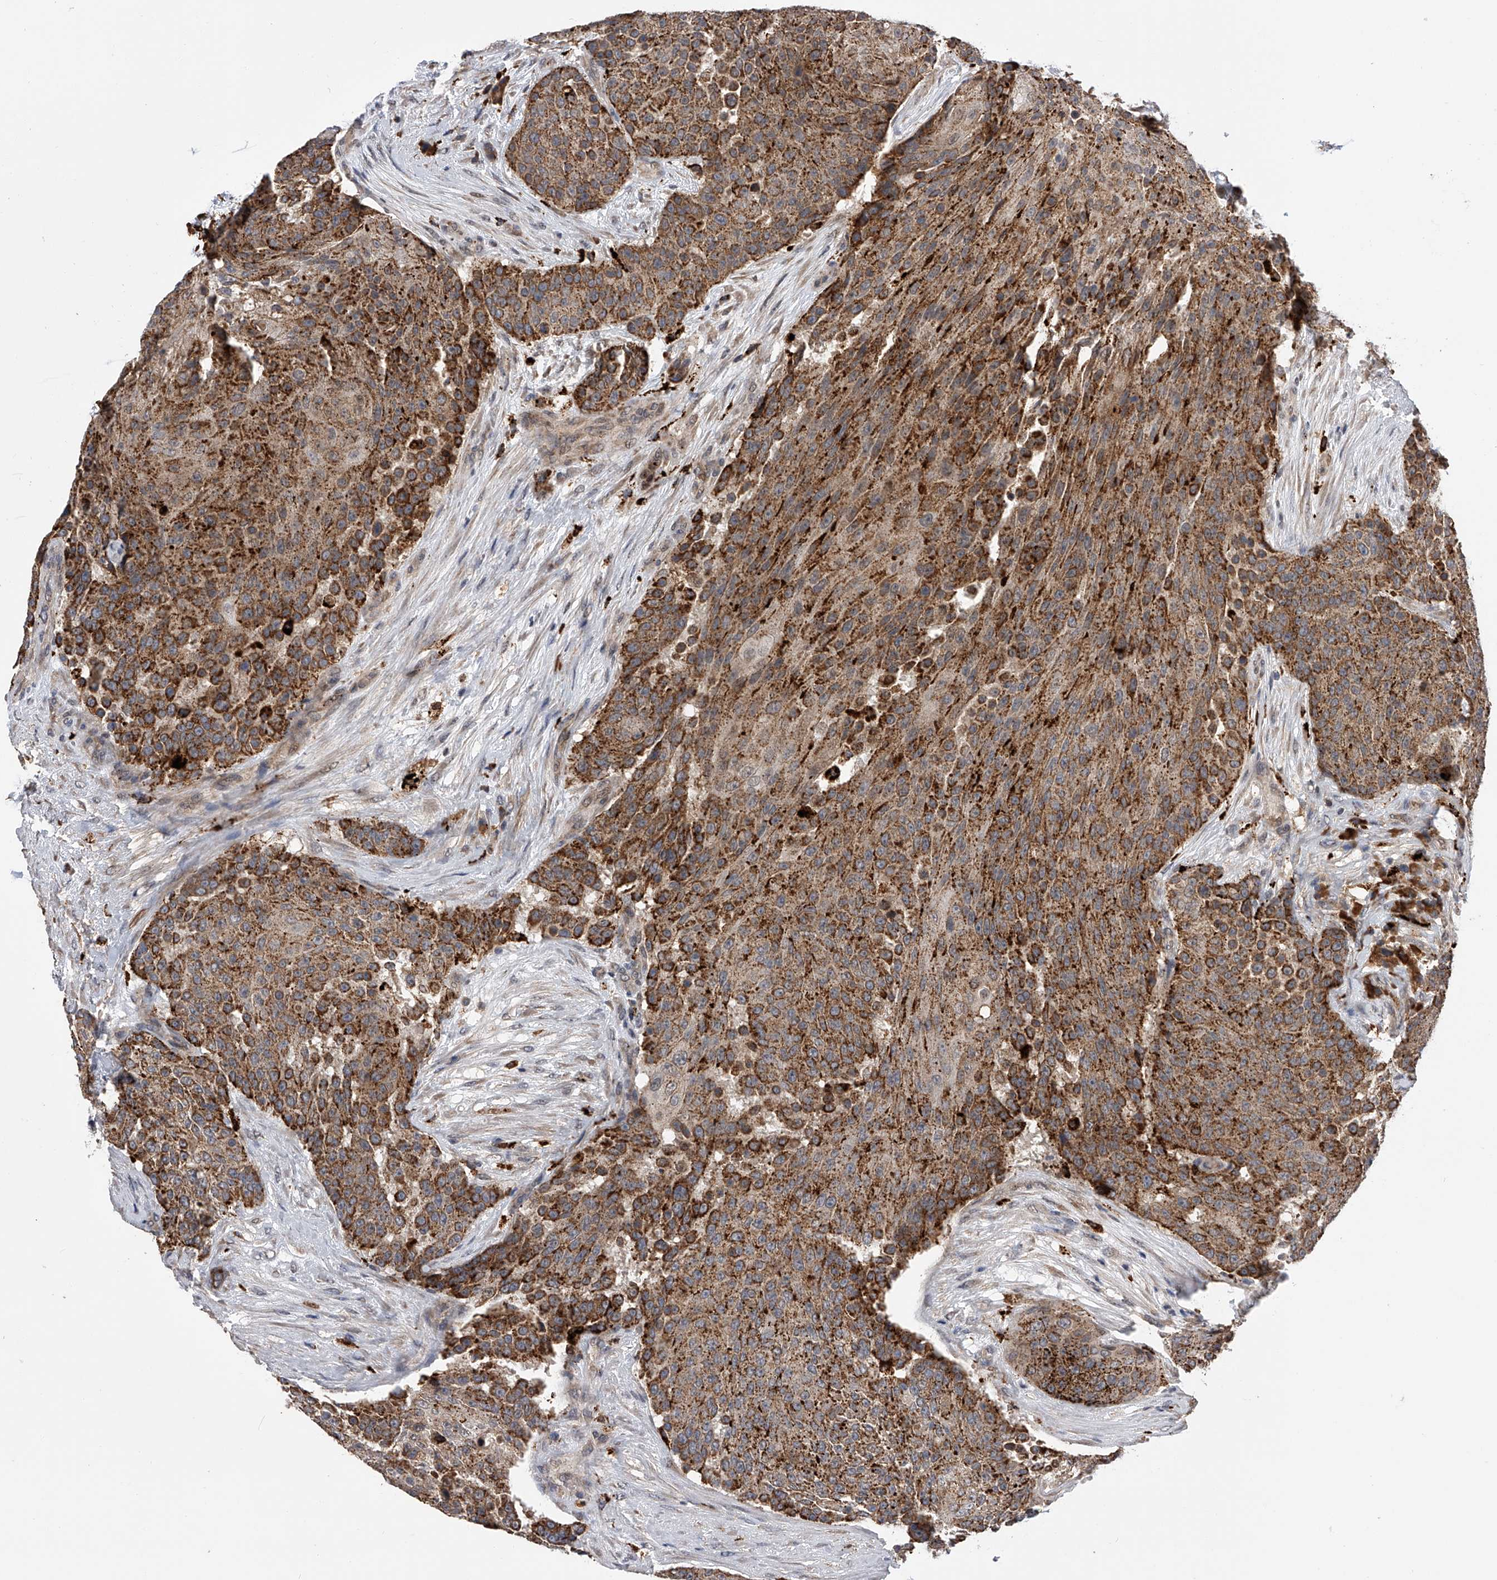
{"staining": {"intensity": "strong", "quantity": ">75%", "location": "cytoplasmic/membranous"}, "tissue": "urothelial cancer", "cell_type": "Tumor cells", "image_type": "cancer", "snomed": [{"axis": "morphology", "description": "Urothelial carcinoma, High grade"}, {"axis": "topography", "description": "Urinary bladder"}], "caption": "Protein expression analysis of urothelial cancer demonstrates strong cytoplasmic/membranous staining in about >75% of tumor cells.", "gene": "SPOCK1", "patient": {"sex": "female", "age": 63}}